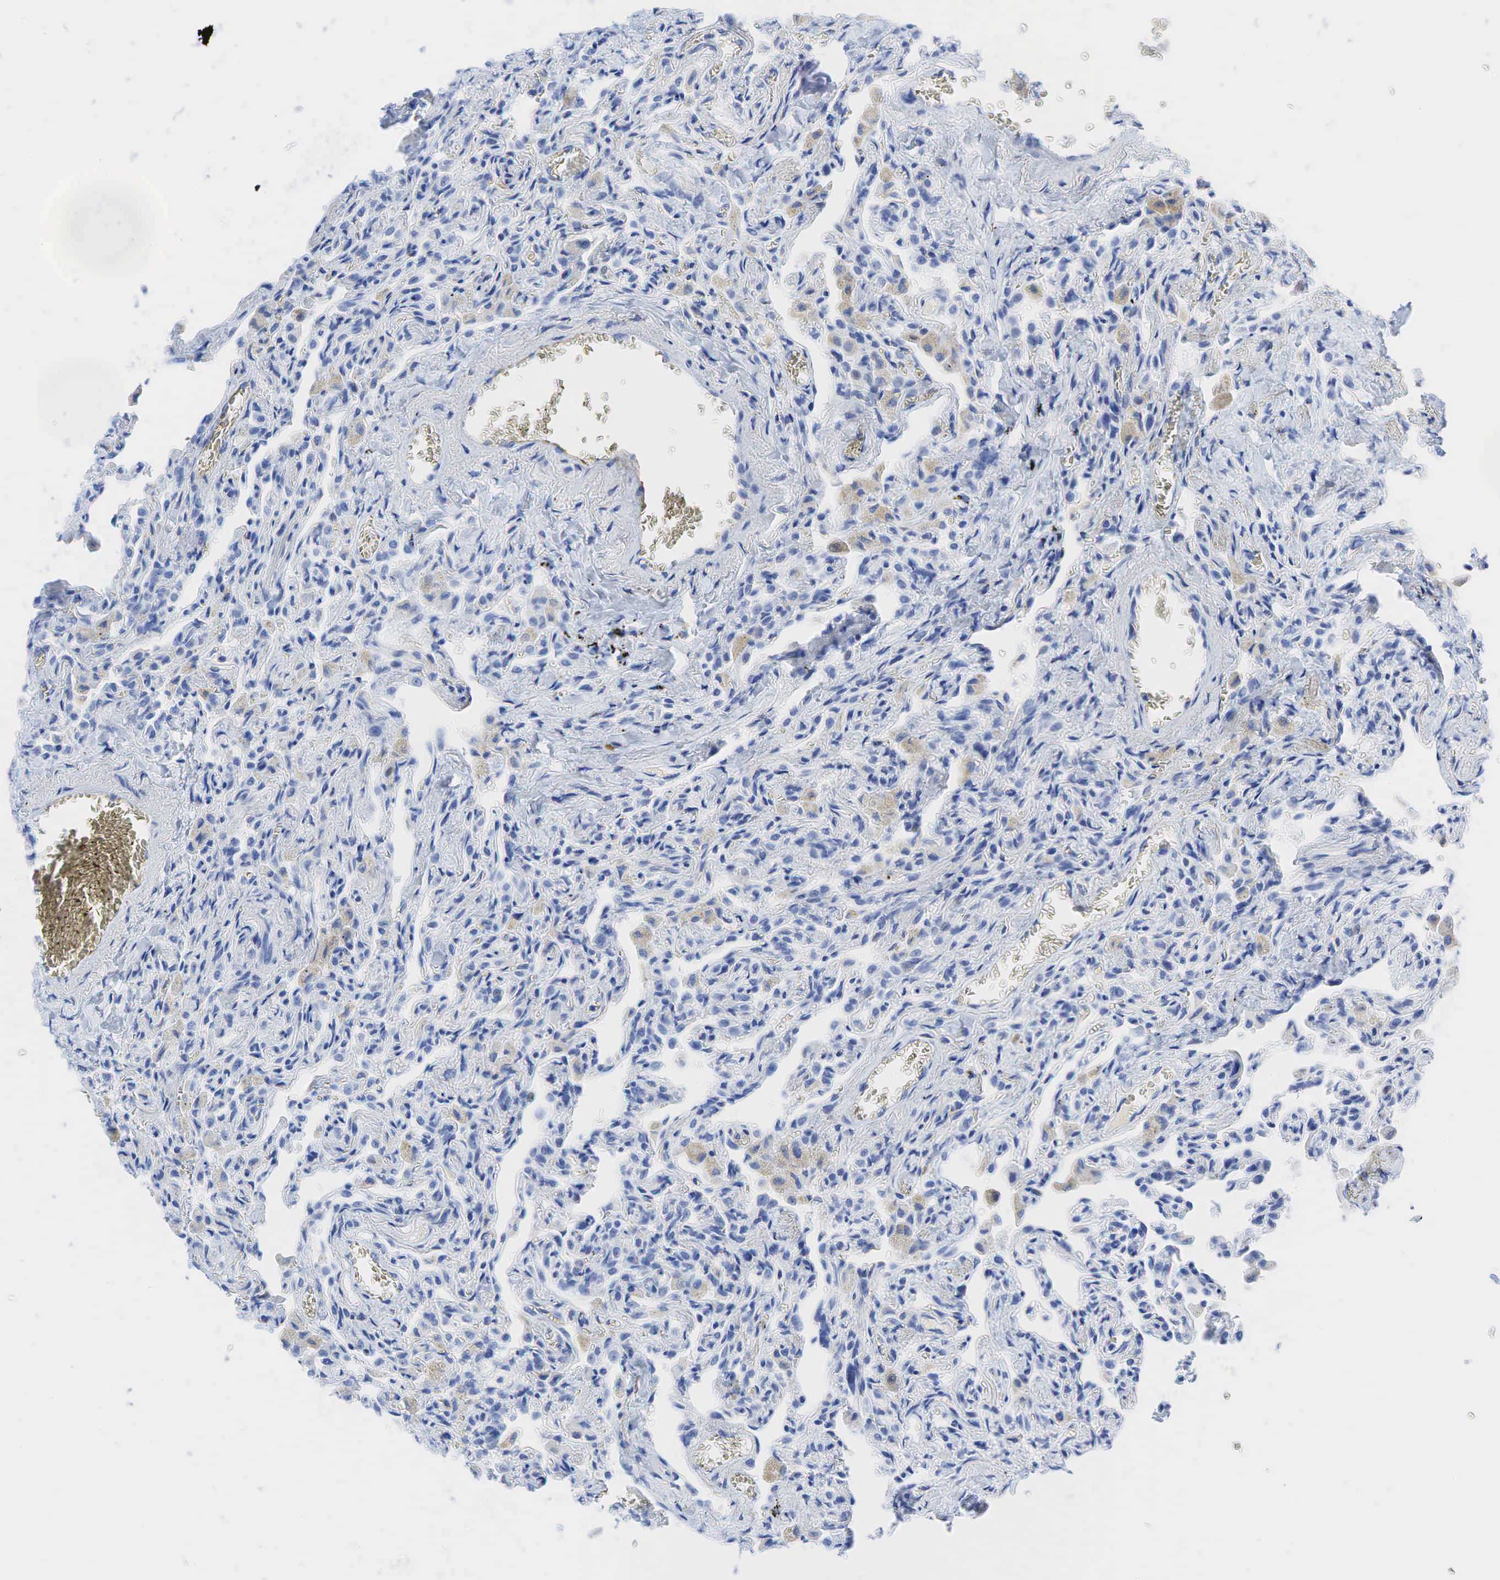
{"staining": {"intensity": "weak", "quantity": "<25%", "location": "cytoplasmic/membranous"}, "tissue": "lung", "cell_type": "Alveolar cells", "image_type": "normal", "snomed": [{"axis": "morphology", "description": "Normal tissue, NOS"}, {"axis": "topography", "description": "Lung"}], "caption": "IHC of unremarkable lung shows no staining in alveolar cells.", "gene": "INHA", "patient": {"sex": "male", "age": 73}}